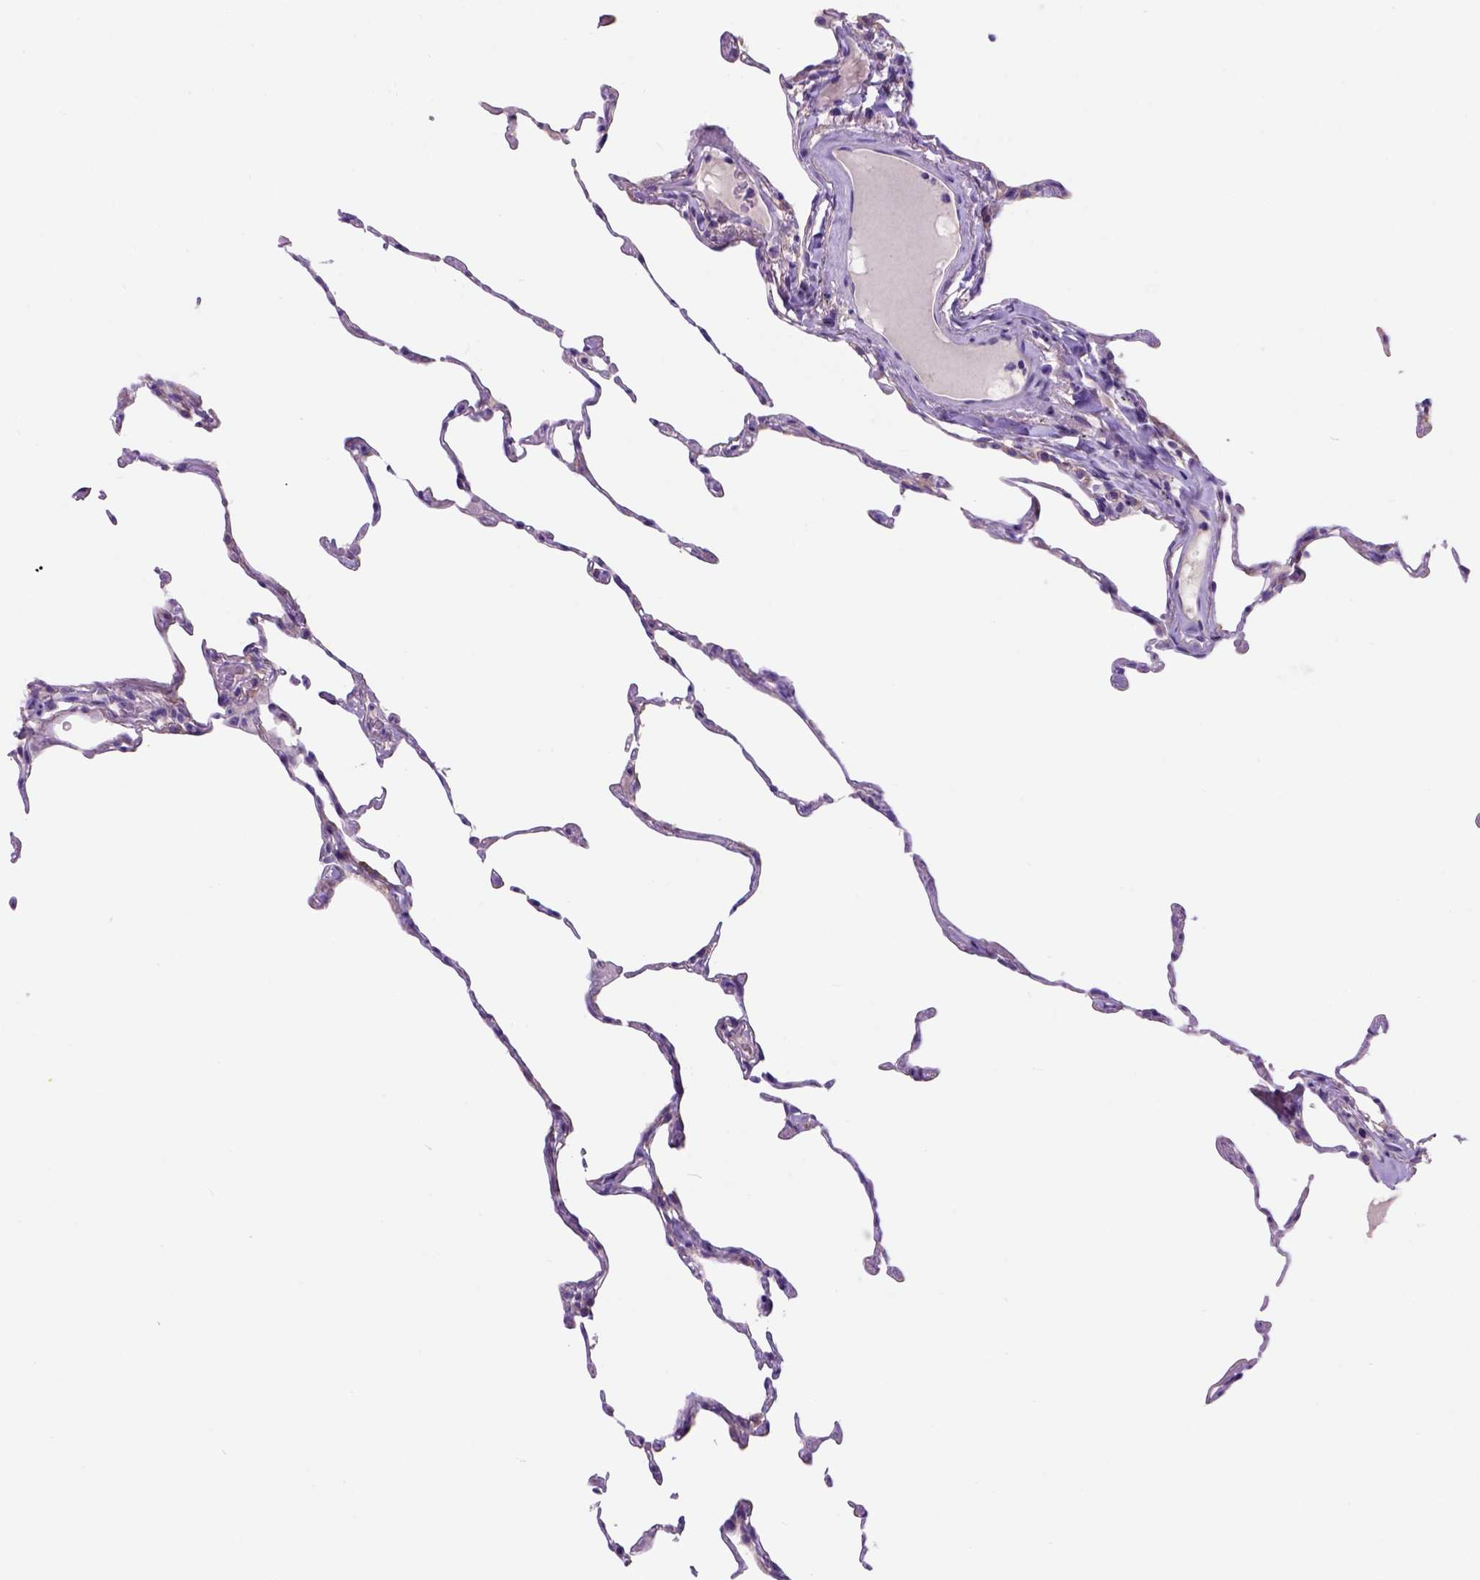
{"staining": {"intensity": "negative", "quantity": "none", "location": "none"}, "tissue": "lung", "cell_type": "Alveolar cells", "image_type": "normal", "snomed": [{"axis": "morphology", "description": "Normal tissue, NOS"}, {"axis": "topography", "description": "Lung"}], "caption": "Immunohistochemistry of normal lung displays no expression in alveolar cells. (Brightfield microscopy of DAB IHC at high magnification).", "gene": "EGFR", "patient": {"sex": "female", "age": 57}}